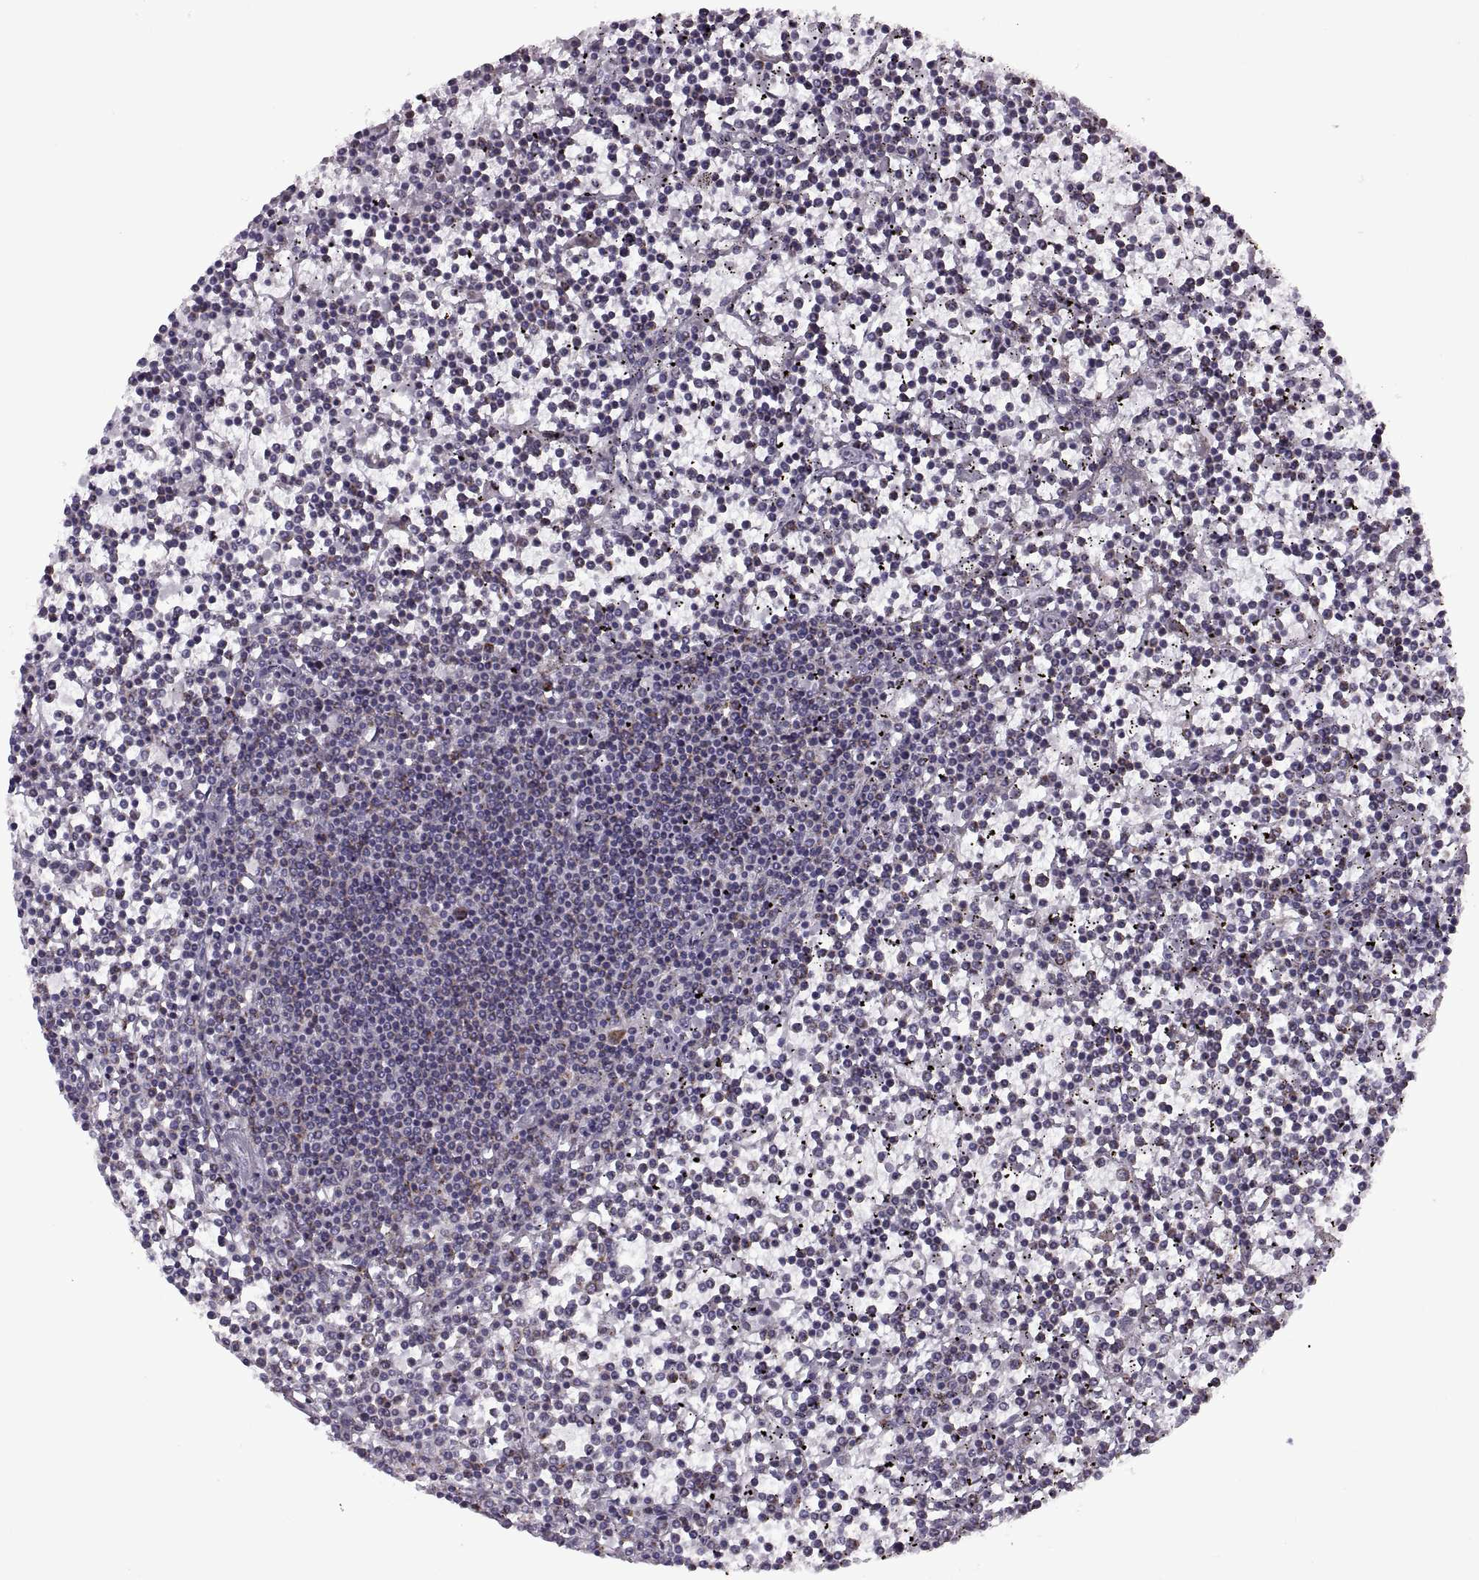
{"staining": {"intensity": "negative", "quantity": "none", "location": "none"}, "tissue": "lymphoma", "cell_type": "Tumor cells", "image_type": "cancer", "snomed": [{"axis": "morphology", "description": "Malignant lymphoma, non-Hodgkin's type, Low grade"}, {"axis": "topography", "description": "Spleen"}], "caption": "Micrograph shows no significant protein staining in tumor cells of malignant lymphoma, non-Hodgkin's type (low-grade).", "gene": "PIERCE1", "patient": {"sex": "female", "age": 19}}